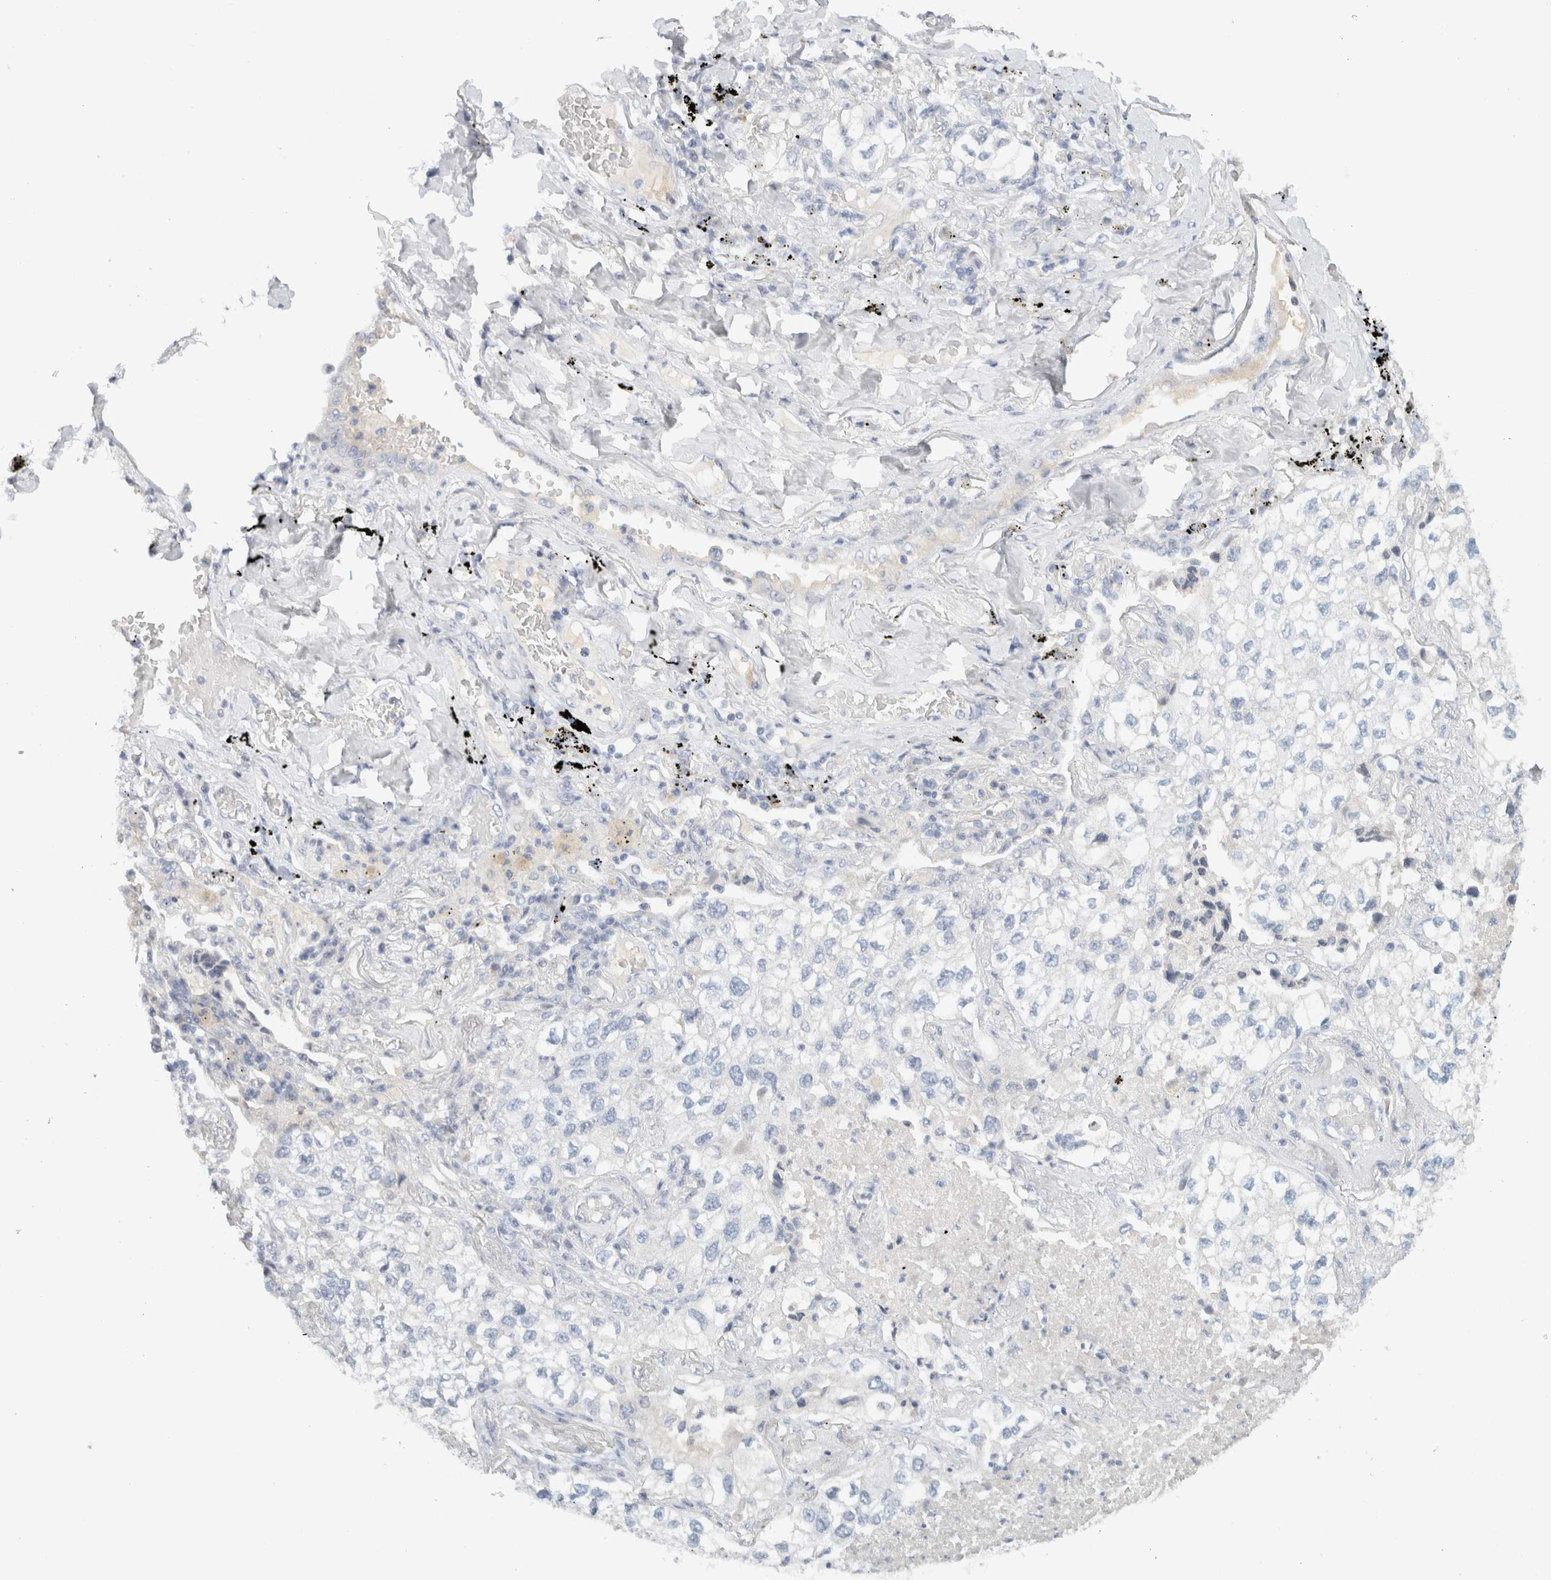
{"staining": {"intensity": "negative", "quantity": "none", "location": "none"}, "tissue": "lung cancer", "cell_type": "Tumor cells", "image_type": "cancer", "snomed": [{"axis": "morphology", "description": "Adenocarcinoma, NOS"}, {"axis": "topography", "description": "Lung"}], "caption": "Tumor cells are negative for brown protein staining in lung cancer. (Brightfield microscopy of DAB immunohistochemistry at high magnification).", "gene": "STK31", "patient": {"sex": "male", "age": 63}}